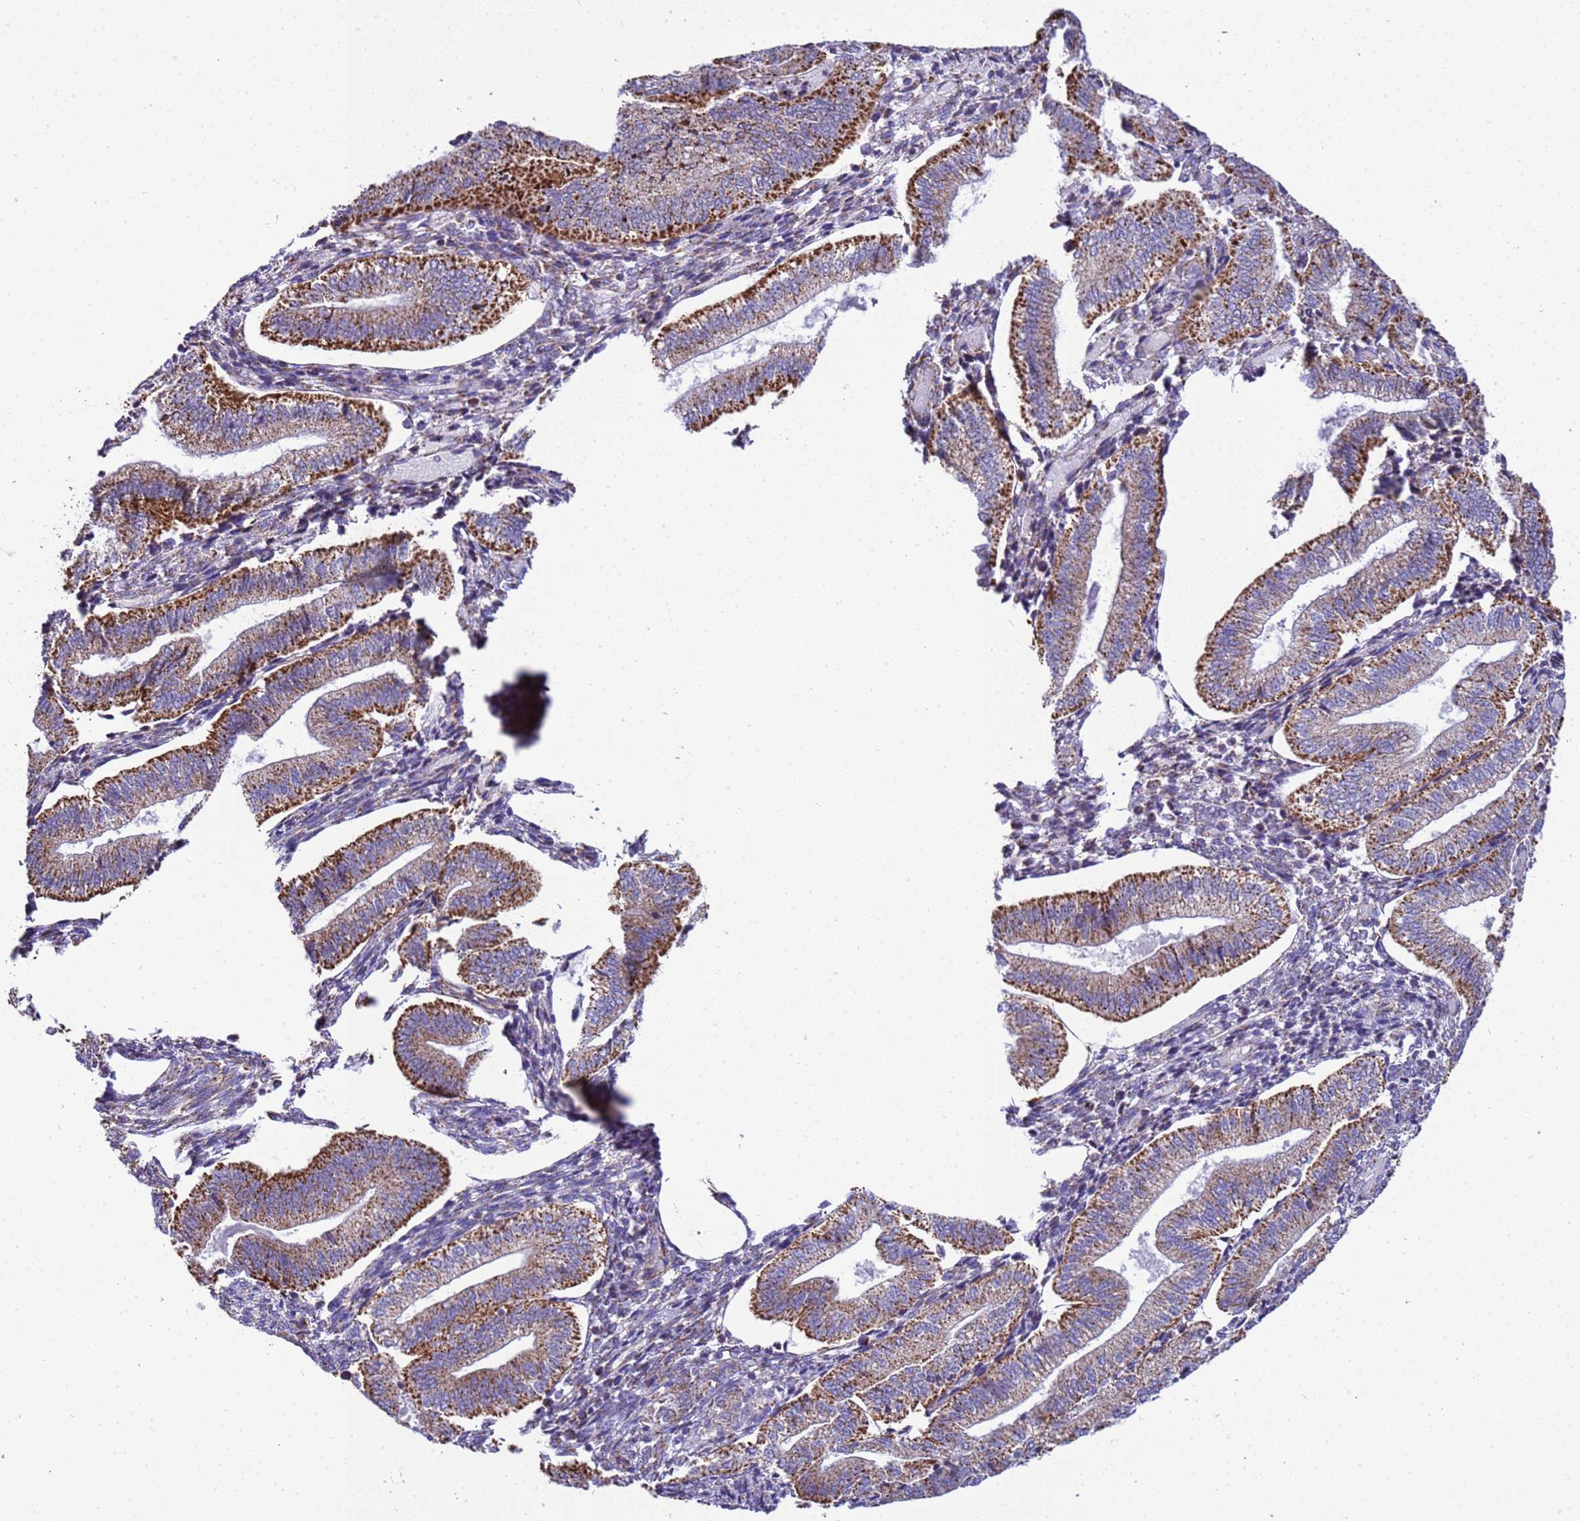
{"staining": {"intensity": "weak", "quantity": "<25%", "location": "cytoplasmic/membranous"}, "tissue": "endometrium", "cell_type": "Cells in endometrial stroma", "image_type": "normal", "snomed": [{"axis": "morphology", "description": "Normal tissue, NOS"}, {"axis": "topography", "description": "Endometrium"}], "caption": "An image of endometrium stained for a protein exhibits no brown staining in cells in endometrial stroma.", "gene": "RNF165", "patient": {"sex": "female", "age": 34}}